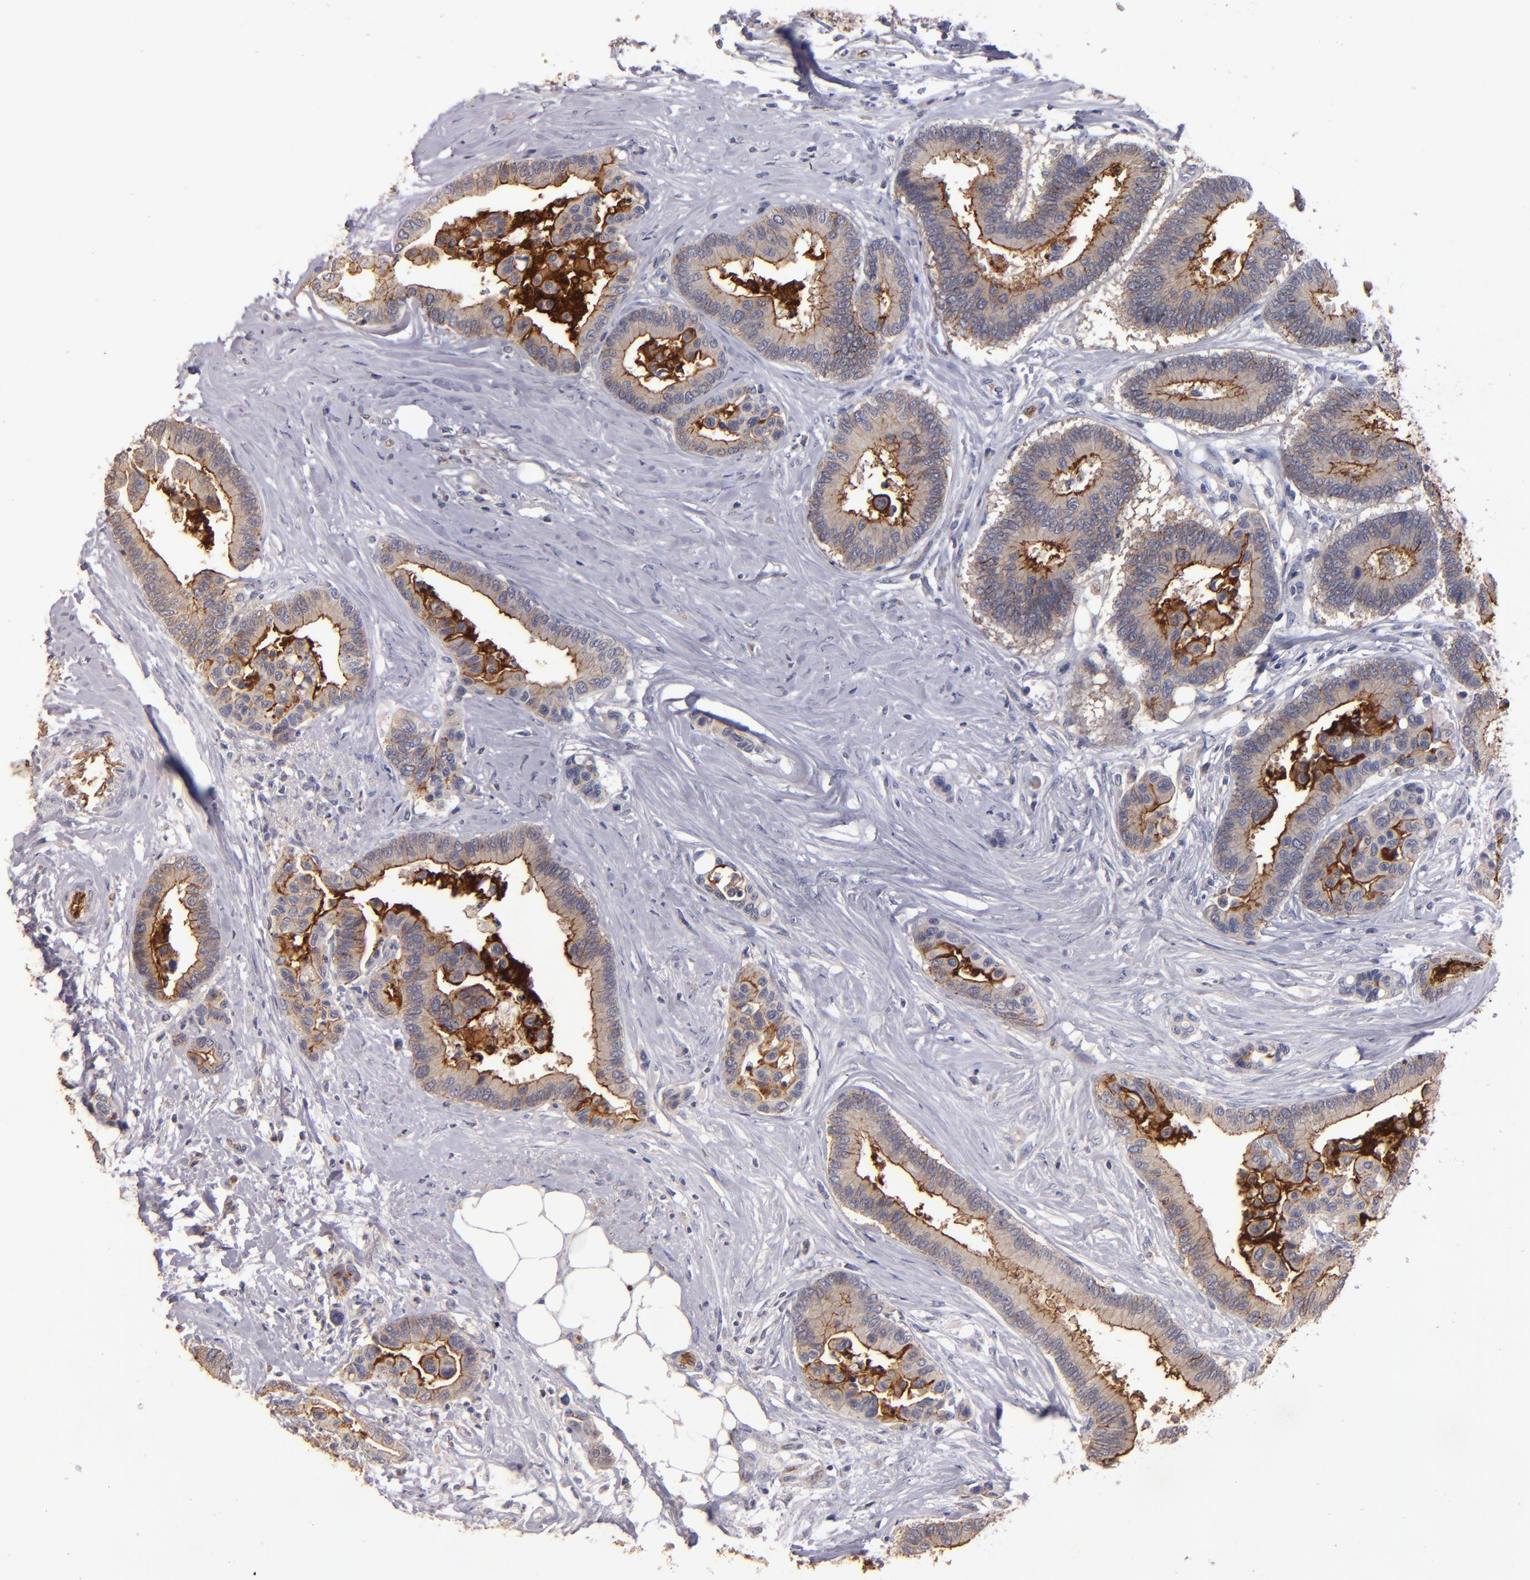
{"staining": {"intensity": "moderate", "quantity": ">75%", "location": "cytoplasmic/membranous"}, "tissue": "colorectal cancer", "cell_type": "Tumor cells", "image_type": "cancer", "snomed": [{"axis": "morphology", "description": "Adenocarcinoma, NOS"}, {"axis": "topography", "description": "Colon"}], "caption": "IHC (DAB (3,3'-diaminobenzidine)) staining of colorectal cancer shows moderate cytoplasmic/membranous protein staining in about >75% of tumor cells. The protein is stained brown, and the nuclei are stained in blue (DAB IHC with brightfield microscopy, high magnification).", "gene": "CLDN5", "patient": {"sex": "male", "age": 82}}